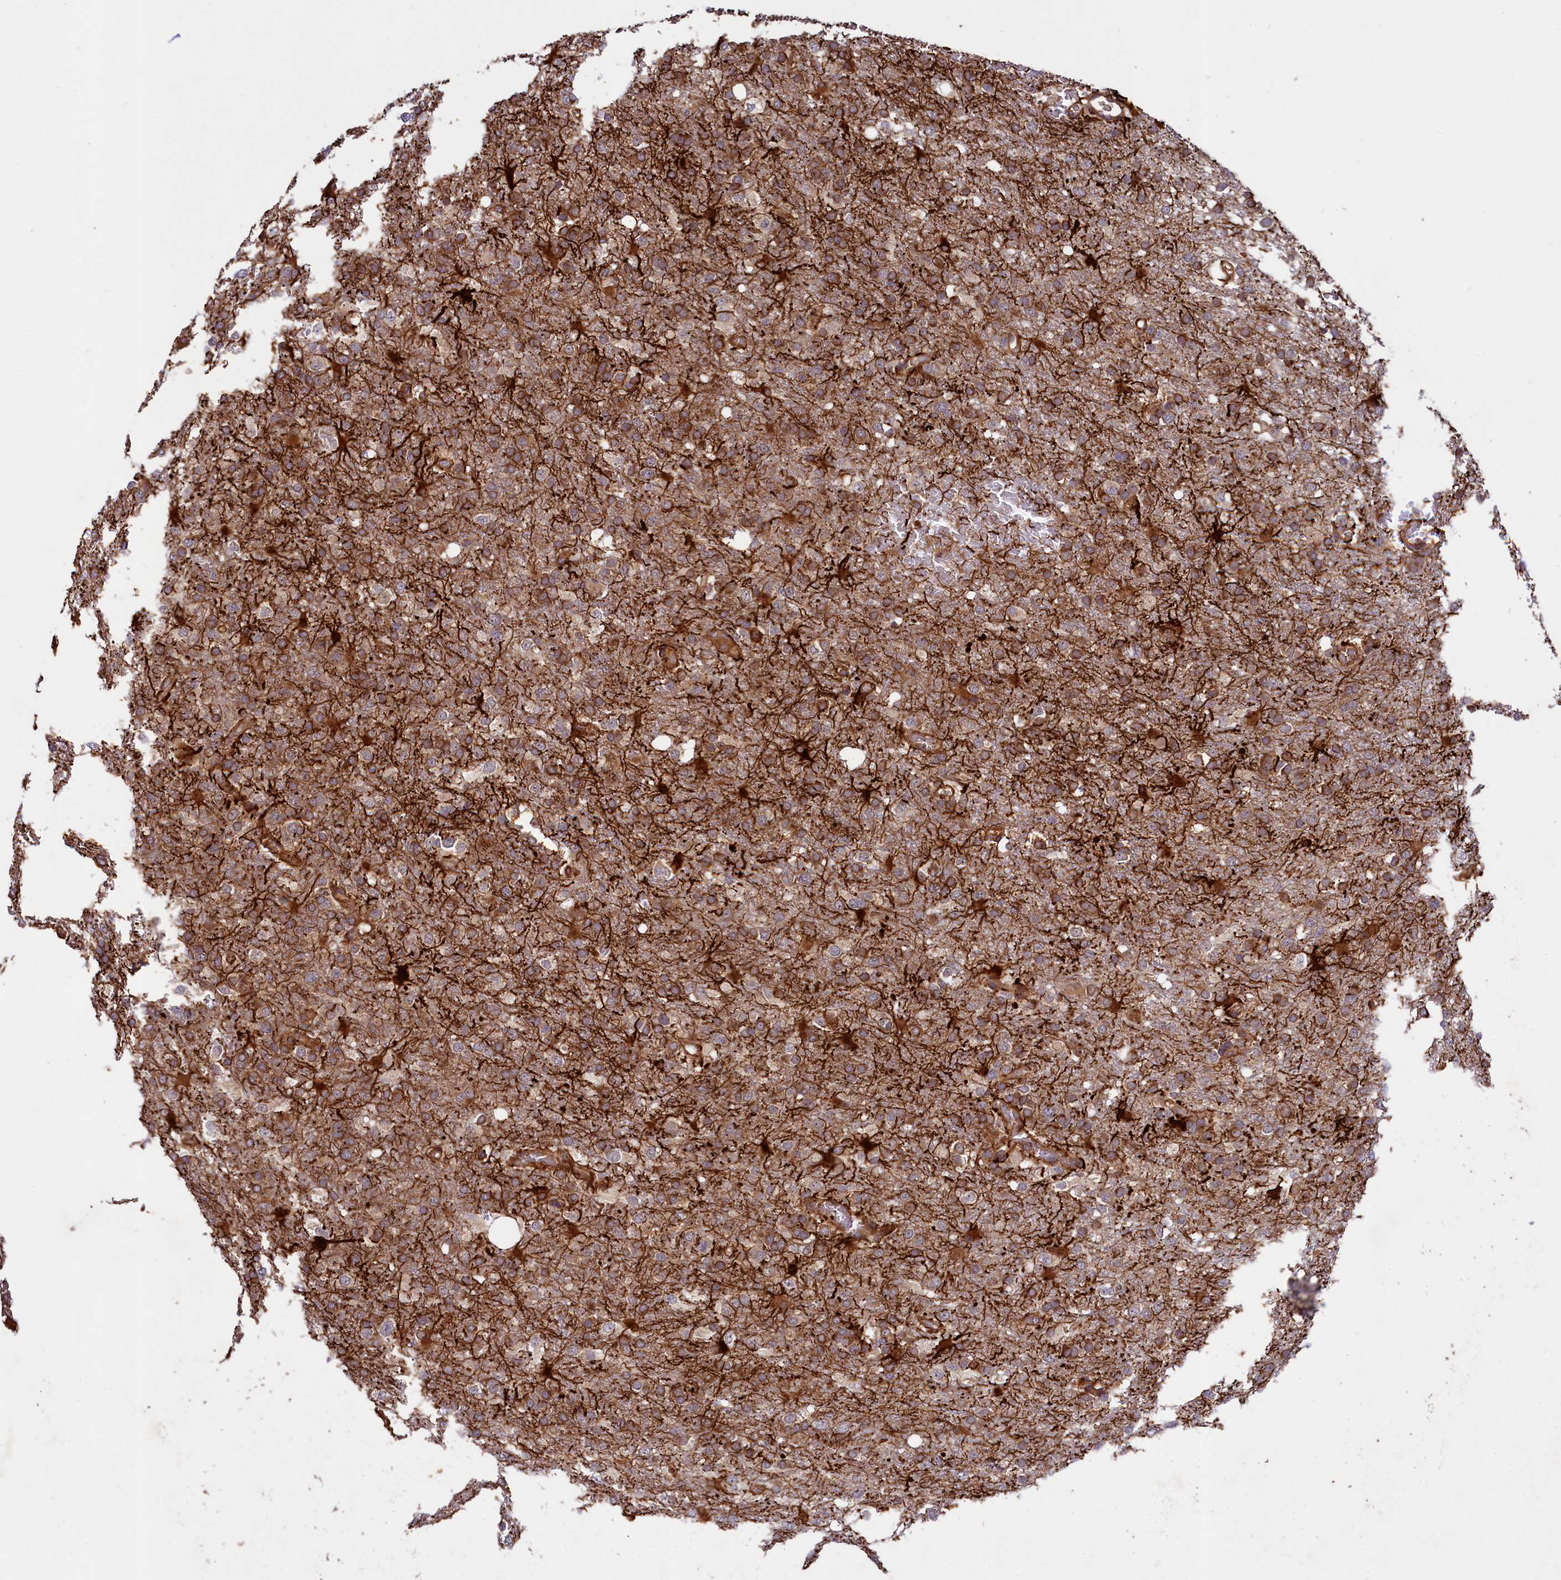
{"staining": {"intensity": "moderate", "quantity": ">75%", "location": "cytoplasmic/membranous"}, "tissue": "glioma", "cell_type": "Tumor cells", "image_type": "cancer", "snomed": [{"axis": "morphology", "description": "Glioma, malignant, High grade"}, {"axis": "topography", "description": "Brain"}], "caption": "Moderate cytoplasmic/membranous staining for a protein is present in approximately >75% of tumor cells of malignant glioma (high-grade) using IHC.", "gene": "CCDC102A", "patient": {"sex": "female", "age": 74}}